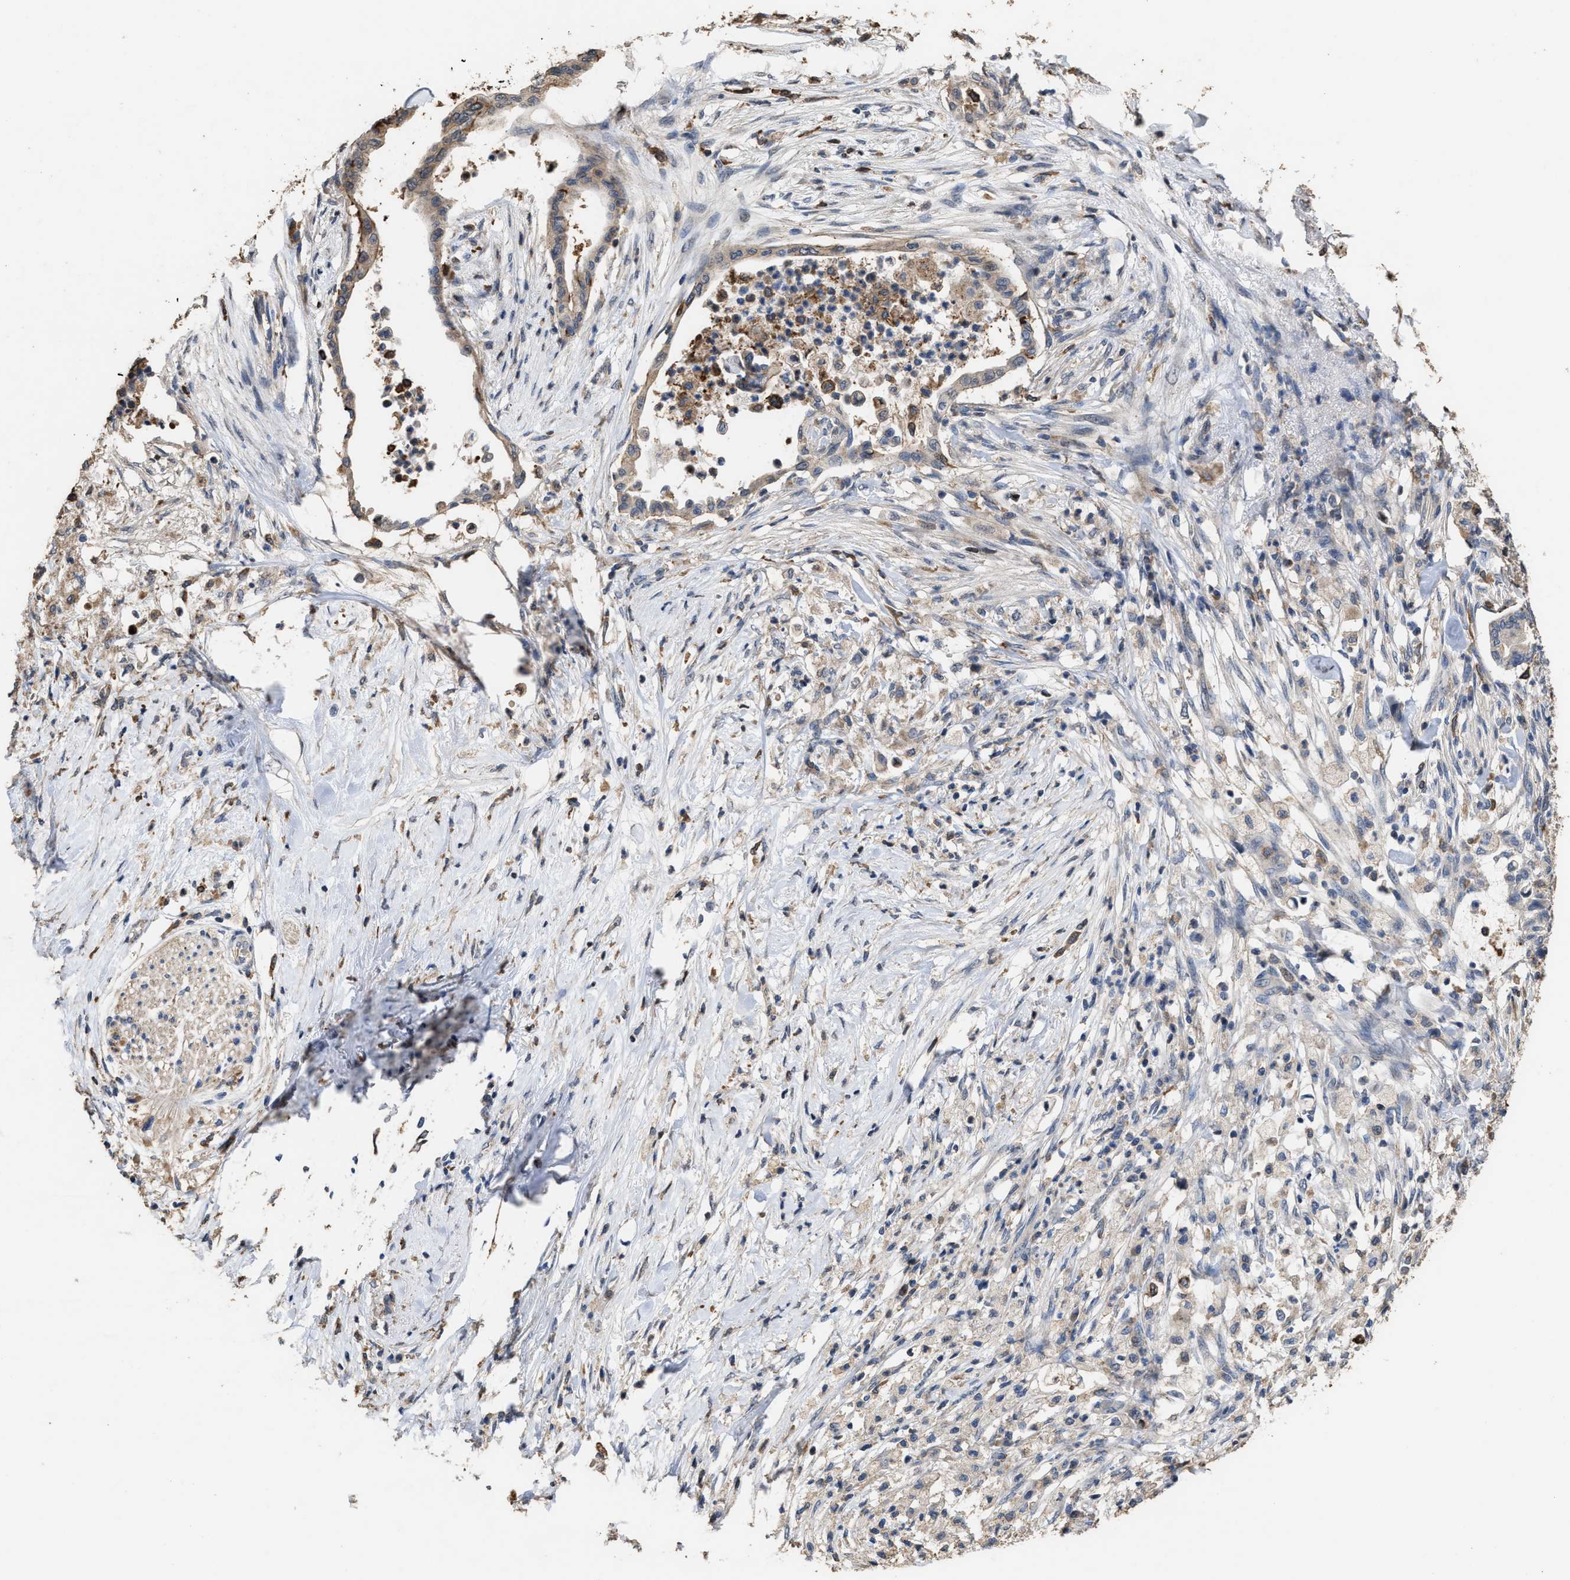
{"staining": {"intensity": "weak", "quantity": ">75%", "location": "cytoplasmic/membranous"}, "tissue": "pancreatic cancer", "cell_type": "Tumor cells", "image_type": "cancer", "snomed": [{"axis": "morphology", "description": "Normal tissue, NOS"}, {"axis": "morphology", "description": "Adenocarcinoma, NOS"}, {"axis": "topography", "description": "Pancreas"}, {"axis": "topography", "description": "Duodenum"}], "caption": "Protein analysis of pancreatic adenocarcinoma tissue exhibits weak cytoplasmic/membranous positivity in about >75% of tumor cells.", "gene": "TDRKH", "patient": {"sex": "female", "age": 60}}